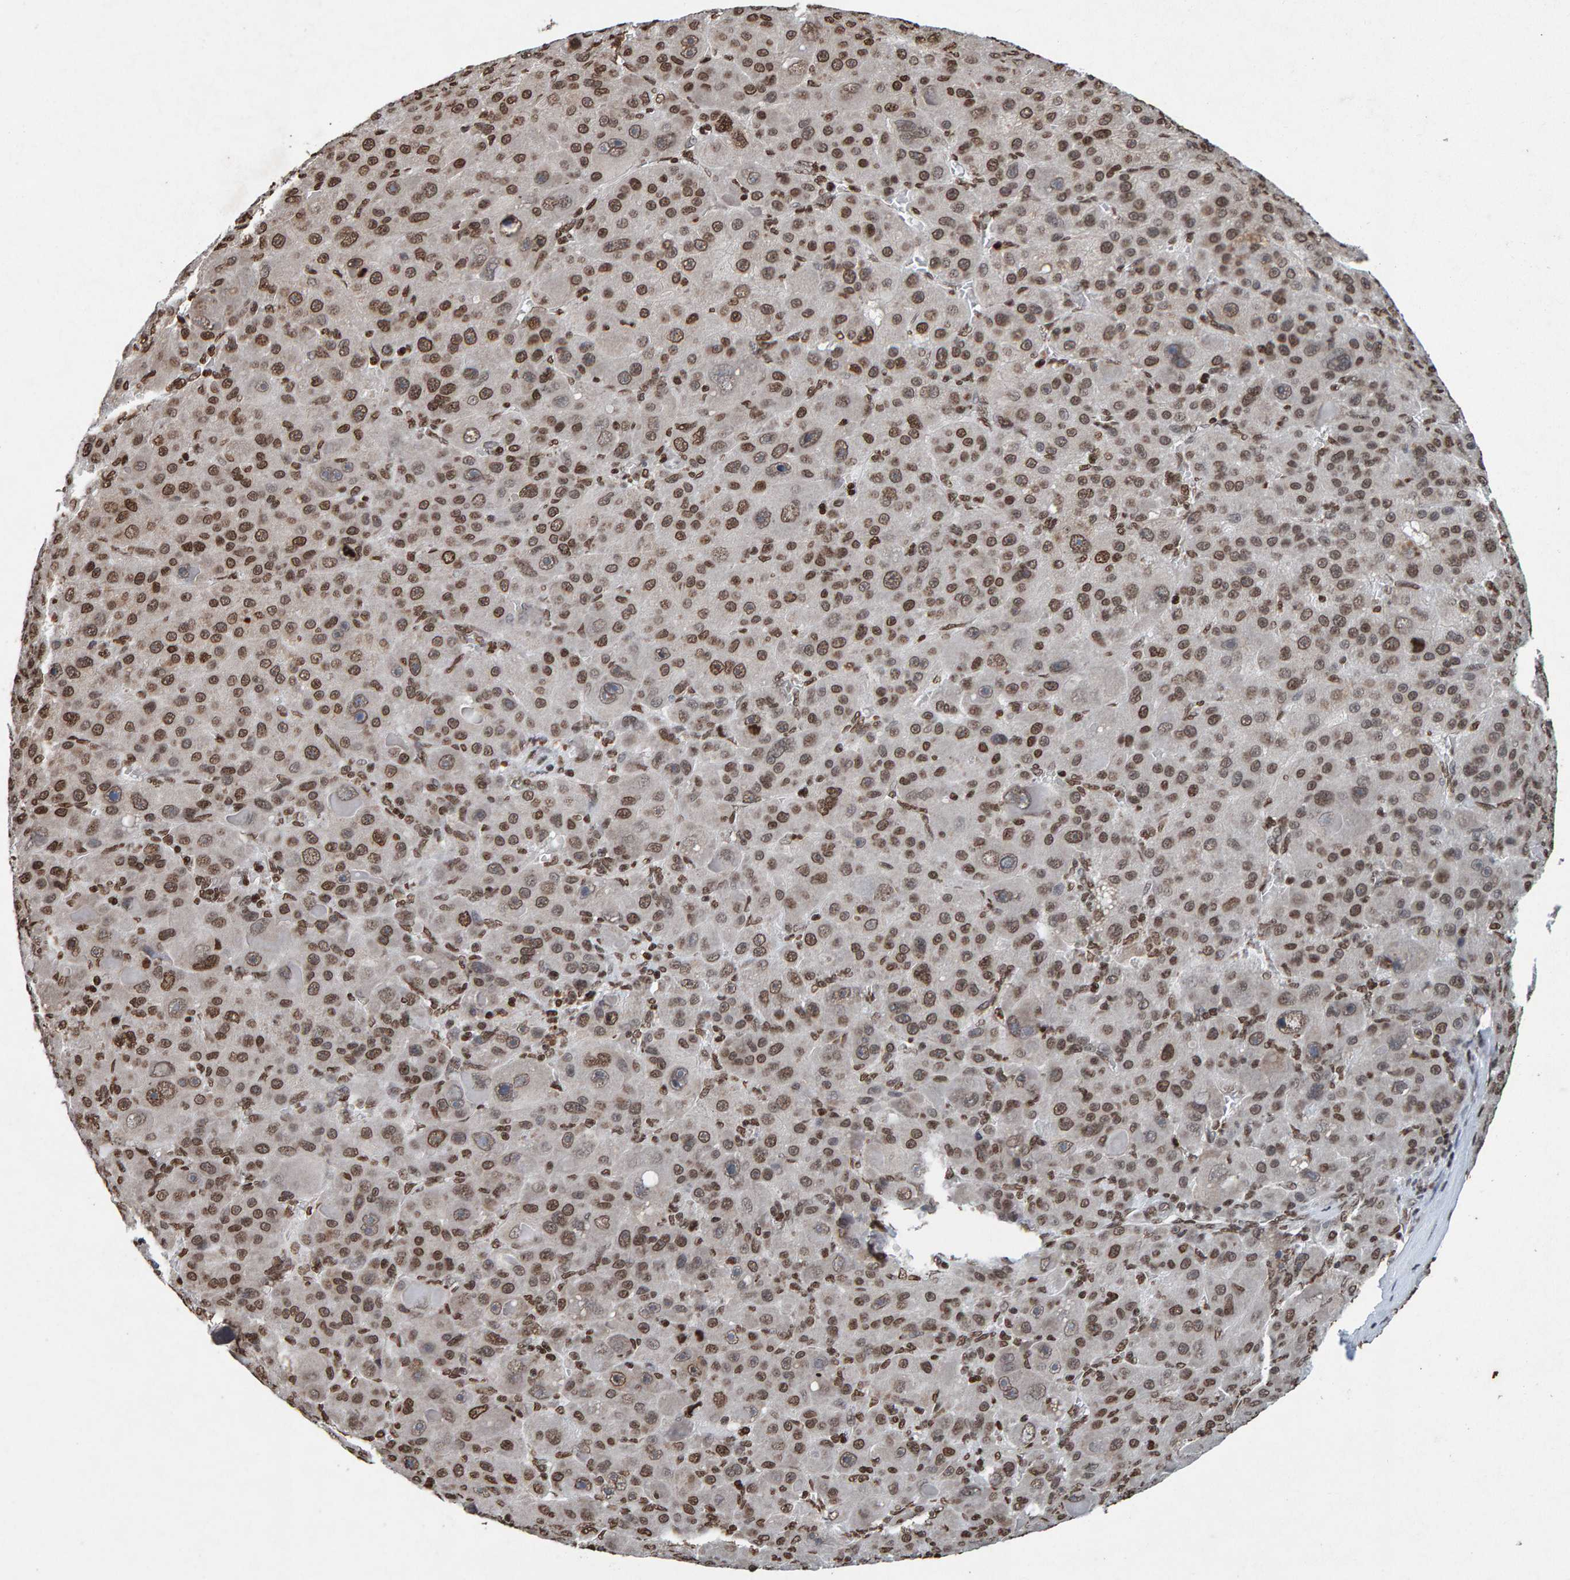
{"staining": {"intensity": "strong", "quantity": ">75%", "location": "cytoplasmic/membranous,nuclear"}, "tissue": "liver cancer", "cell_type": "Tumor cells", "image_type": "cancer", "snomed": [{"axis": "morphology", "description": "Carcinoma, Hepatocellular, NOS"}, {"axis": "topography", "description": "Liver"}], "caption": "The micrograph reveals staining of liver cancer, revealing strong cytoplasmic/membranous and nuclear protein positivity (brown color) within tumor cells.", "gene": "H2AZ1", "patient": {"sex": "male", "age": 76}}